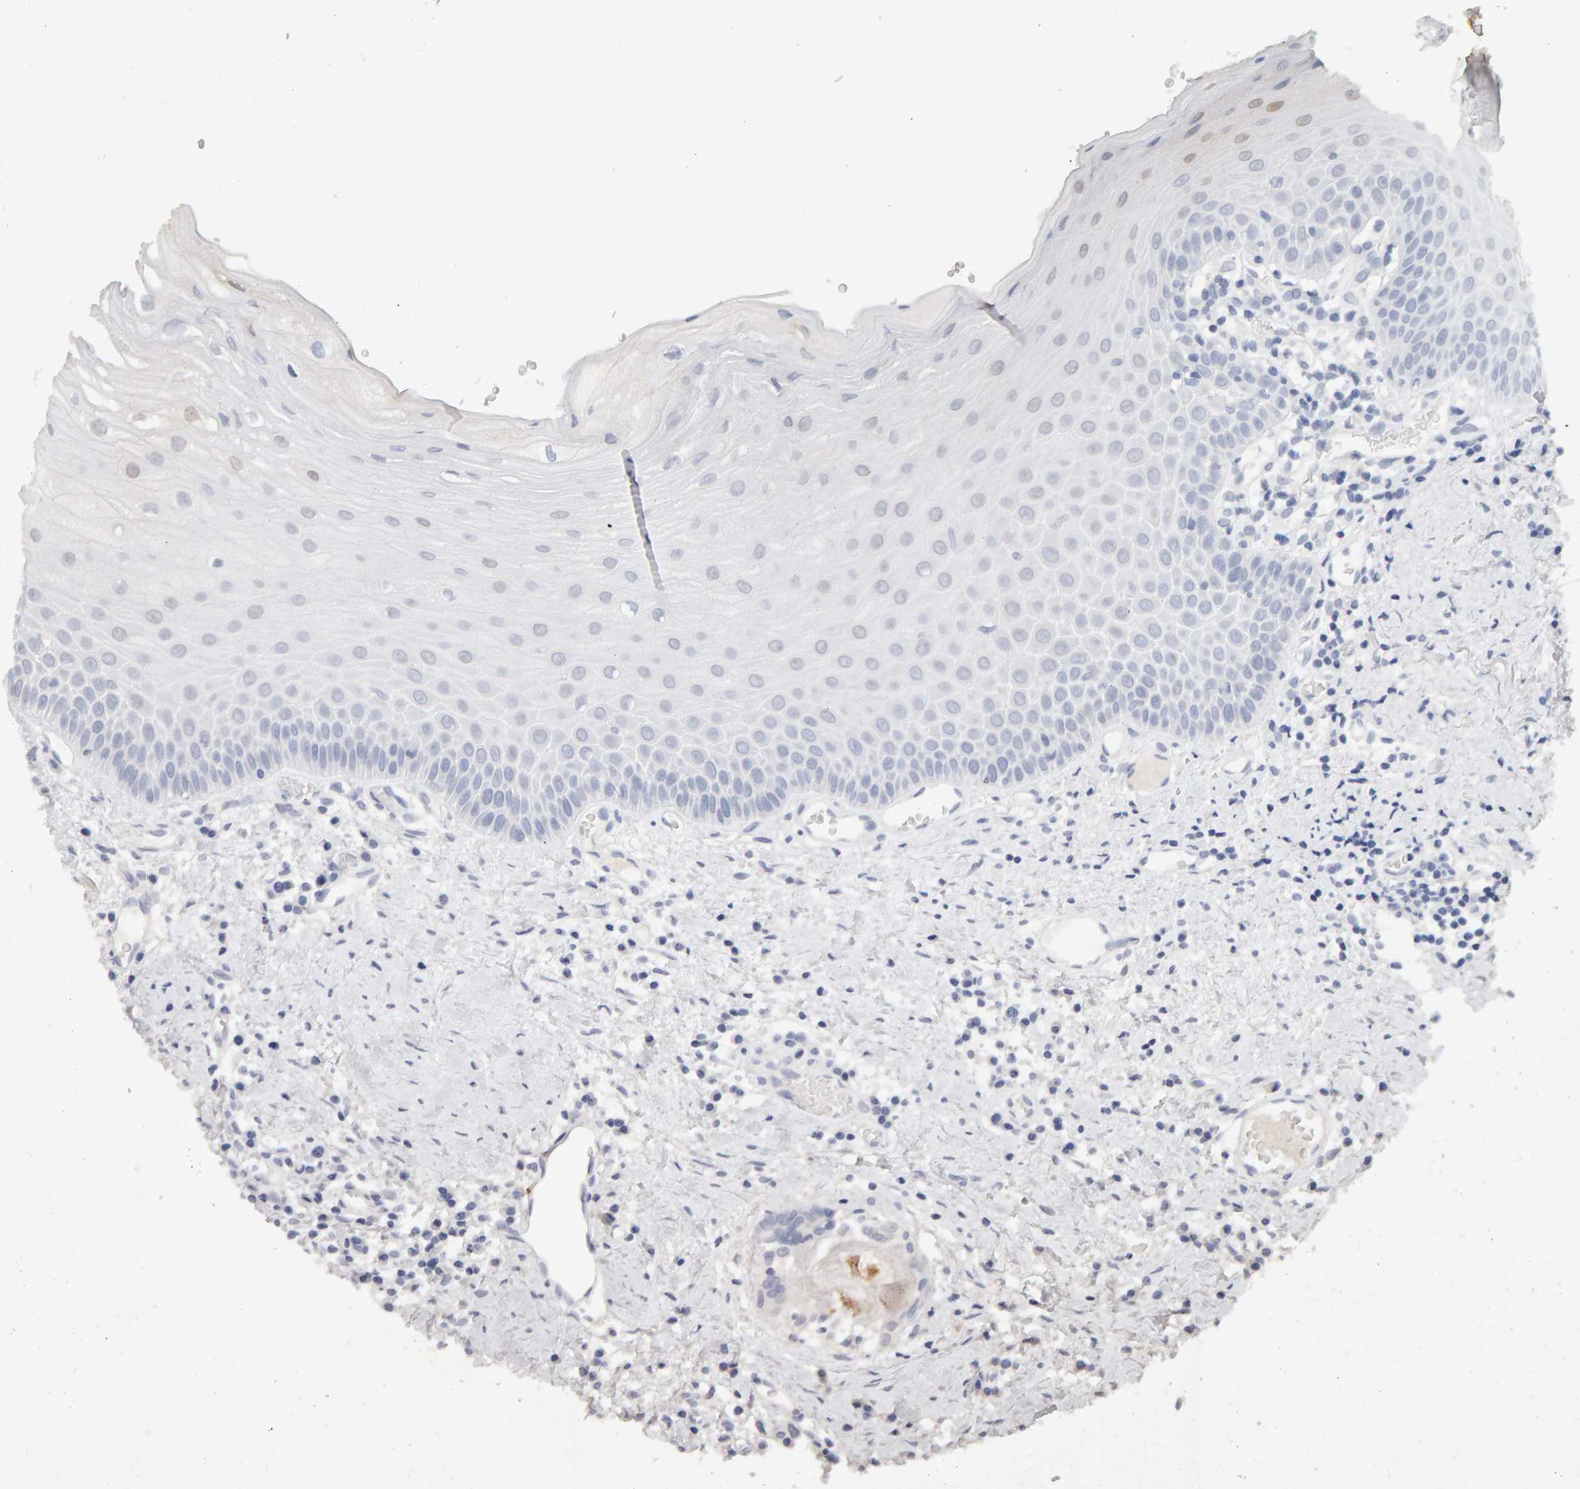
{"staining": {"intensity": "weak", "quantity": "<25%", "location": "nuclear"}, "tissue": "oral mucosa", "cell_type": "Squamous epithelial cells", "image_type": "normal", "snomed": [{"axis": "morphology", "description": "Normal tissue, NOS"}, {"axis": "topography", "description": "Skeletal muscle"}, {"axis": "topography", "description": "Oral tissue"}, {"axis": "topography", "description": "Peripheral nerve tissue"}], "caption": "DAB immunohistochemical staining of normal oral mucosa demonstrates no significant expression in squamous epithelial cells. The staining is performed using DAB brown chromogen with nuclei counter-stained in using hematoxylin.", "gene": "DNAJB5", "patient": {"sex": "female", "age": 84}}